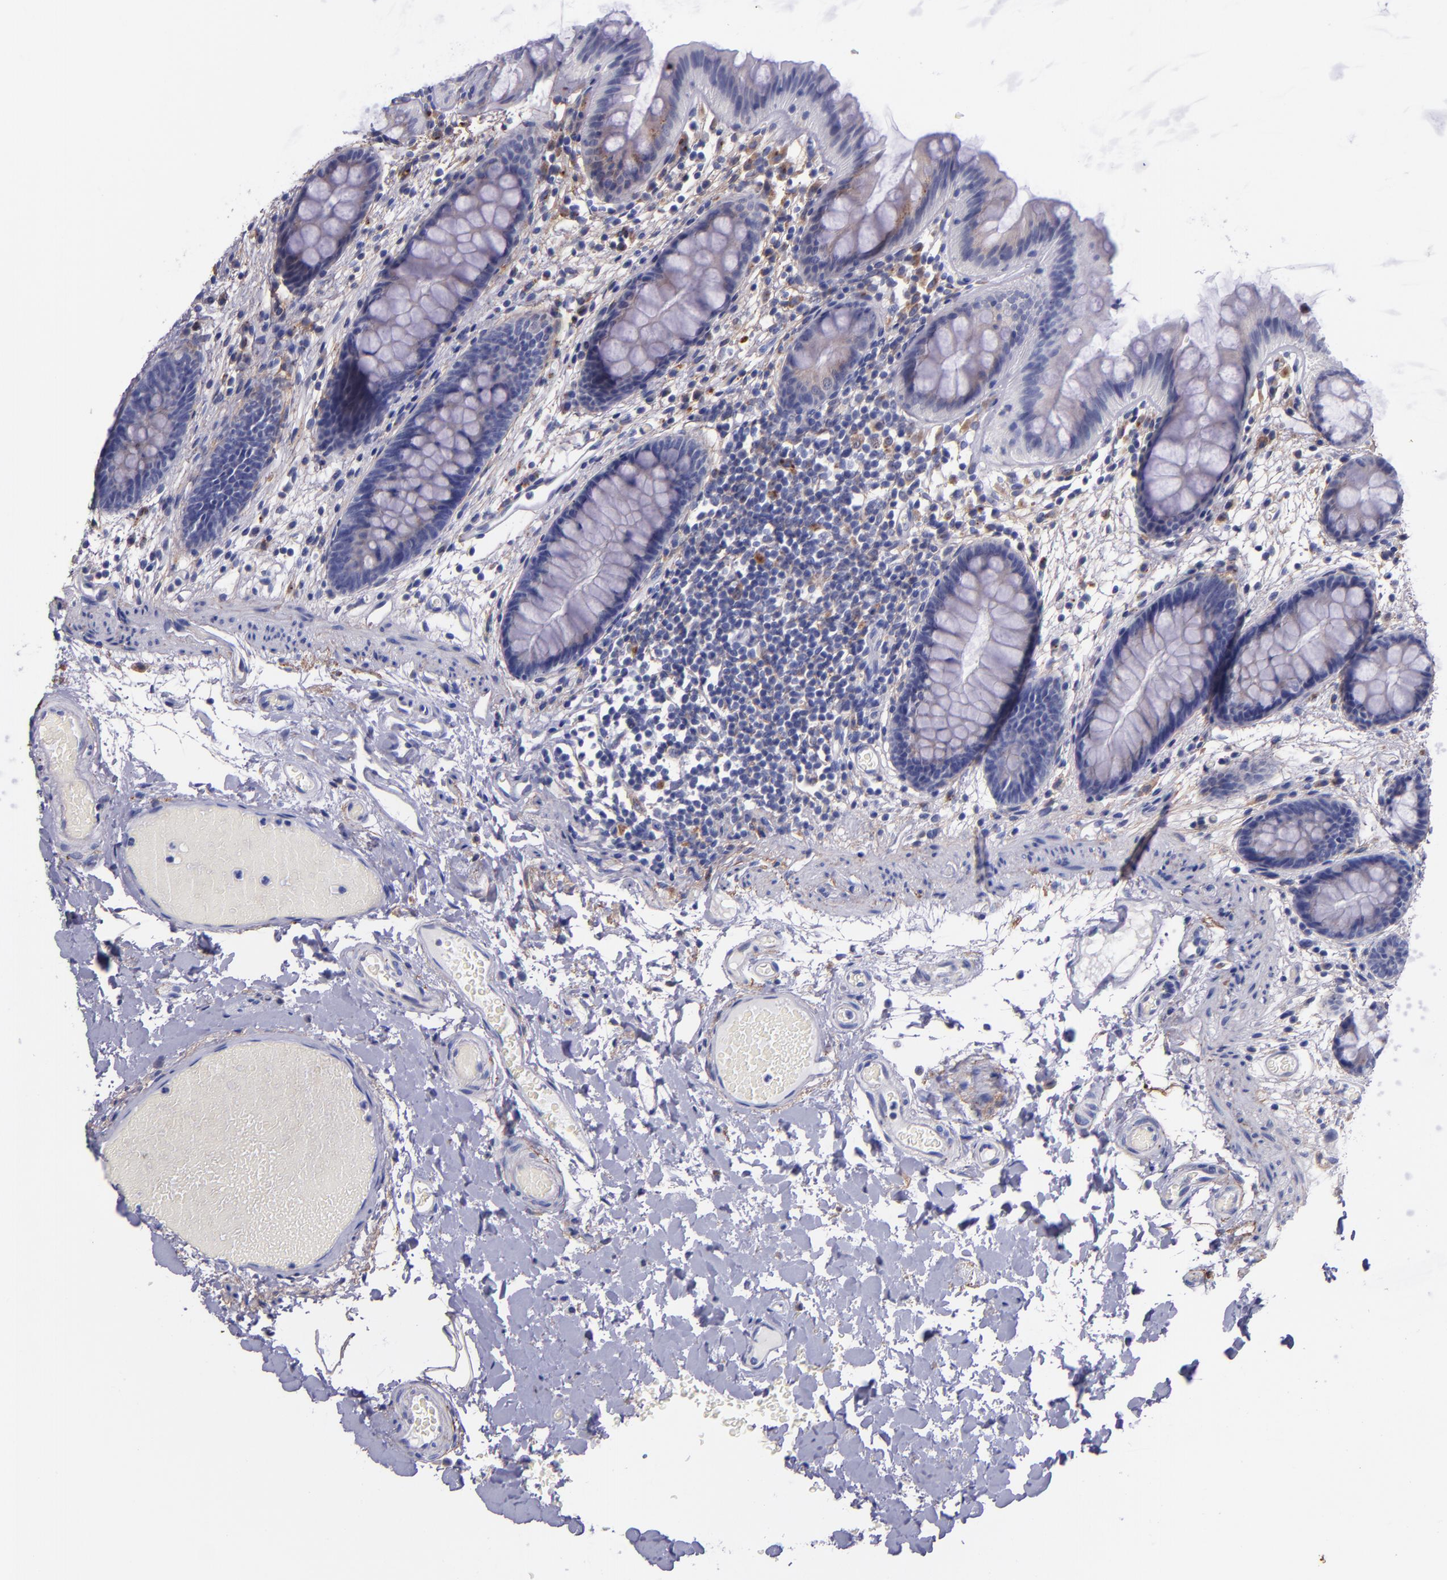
{"staining": {"intensity": "negative", "quantity": "none", "location": "none"}, "tissue": "colon", "cell_type": "Endothelial cells", "image_type": "normal", "snomed": [{"axis": "morphology", "description": "Normal tissue, NOS"}, {"axis": "topography", "description": "Smooth muscle"}, {"axis": "topography", "description": "Colon"}], "caption": "Immunohistochemistry (IHC) histopathology image of normal human colon stained for a protein (brown), which demonstrates no positivity in endothelial cells. Nuclei are stained in blue.", "gene": "IVL", "patient": {"sex": "male", "age": 67}}